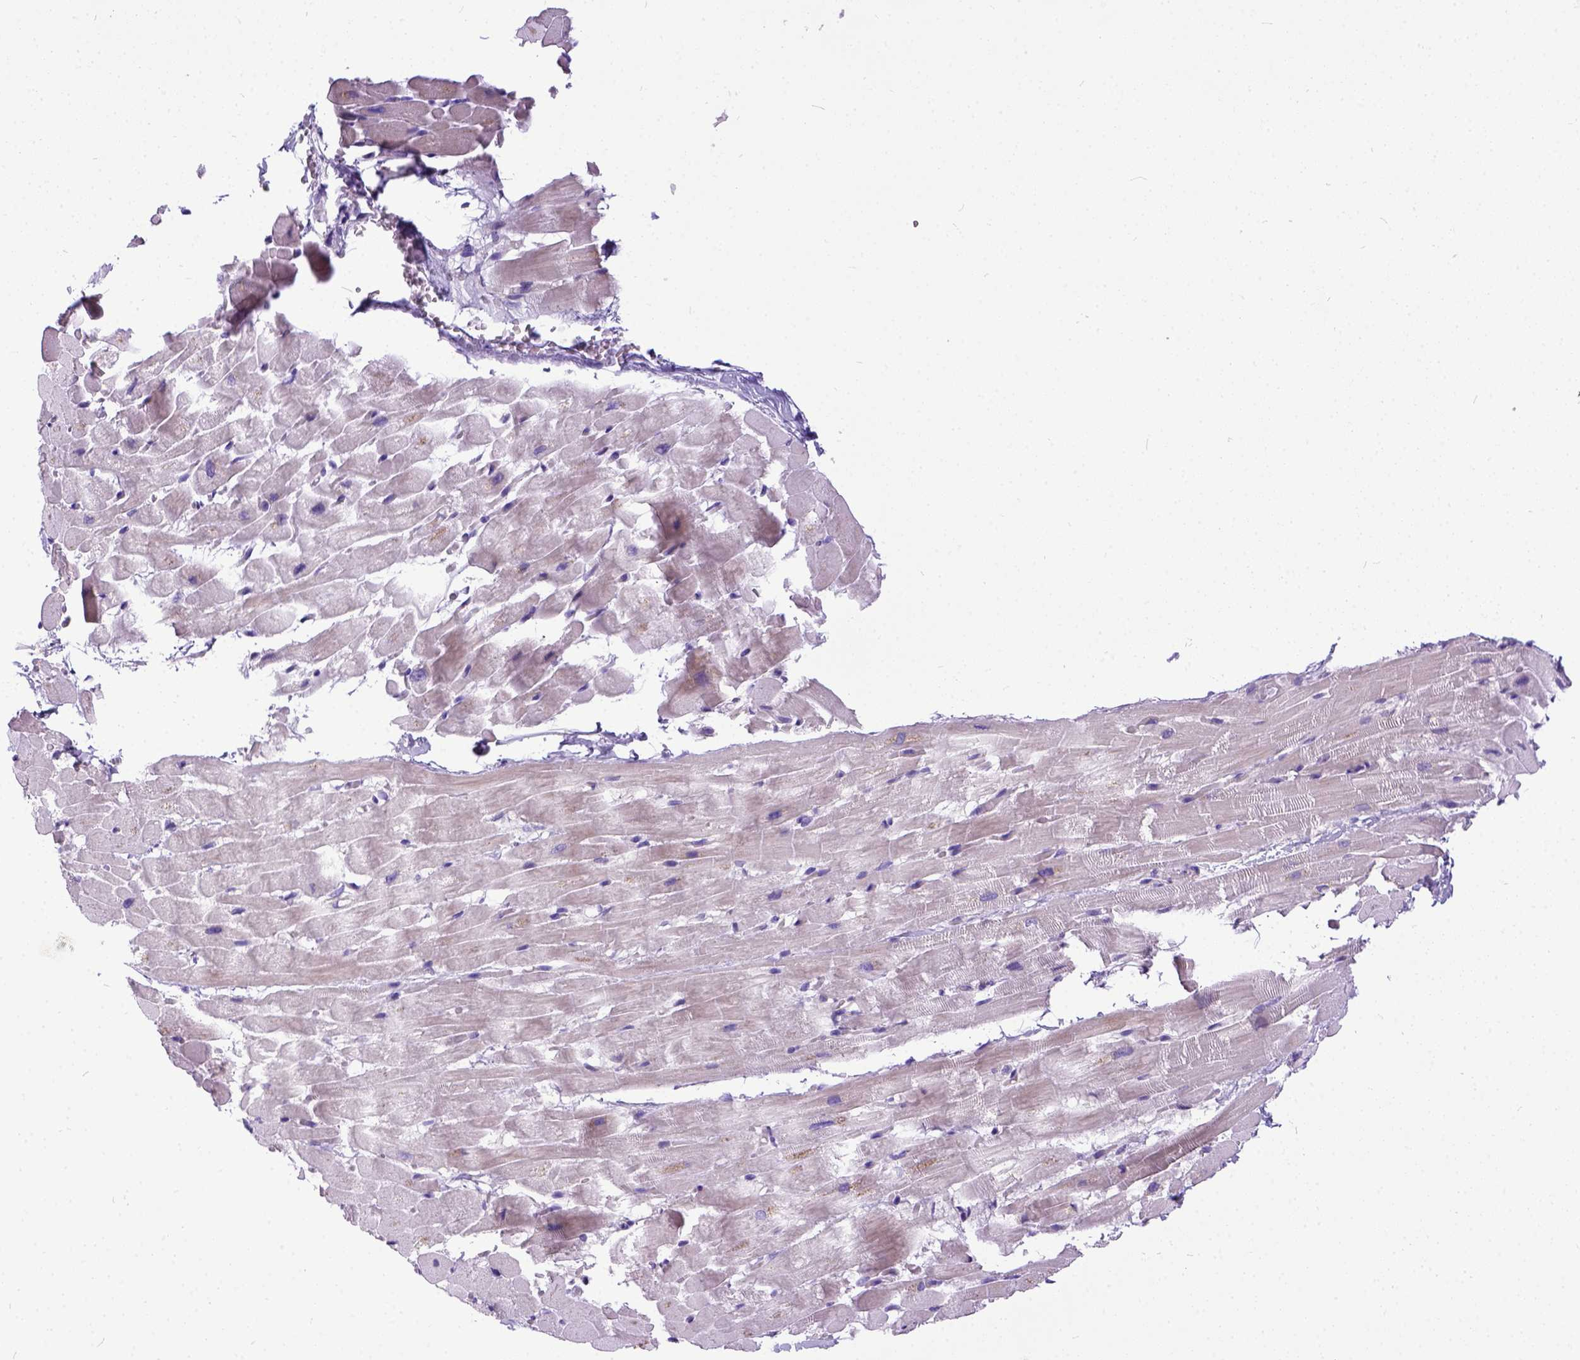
{"staining": {"intensity": "negative", "quantity": "none", "location": "none"}, "tissue": "heart muscle", "cell_type": "Cardiomyocytes", "image_type": "normal", "snomed": [{"axis": "morphology", "description": "Normal tissue, NOS"}, {"axis": "topography", "description": "Heart"}], "caption": "The image demonstrates no significant positivity in cardiomyocytes of heart muscle. (DAB immunohistochemistry visualized using brightfield microscopy, high magnification).", "gene": "IGF2", "patient": {"sex": "male", "age": 37}}